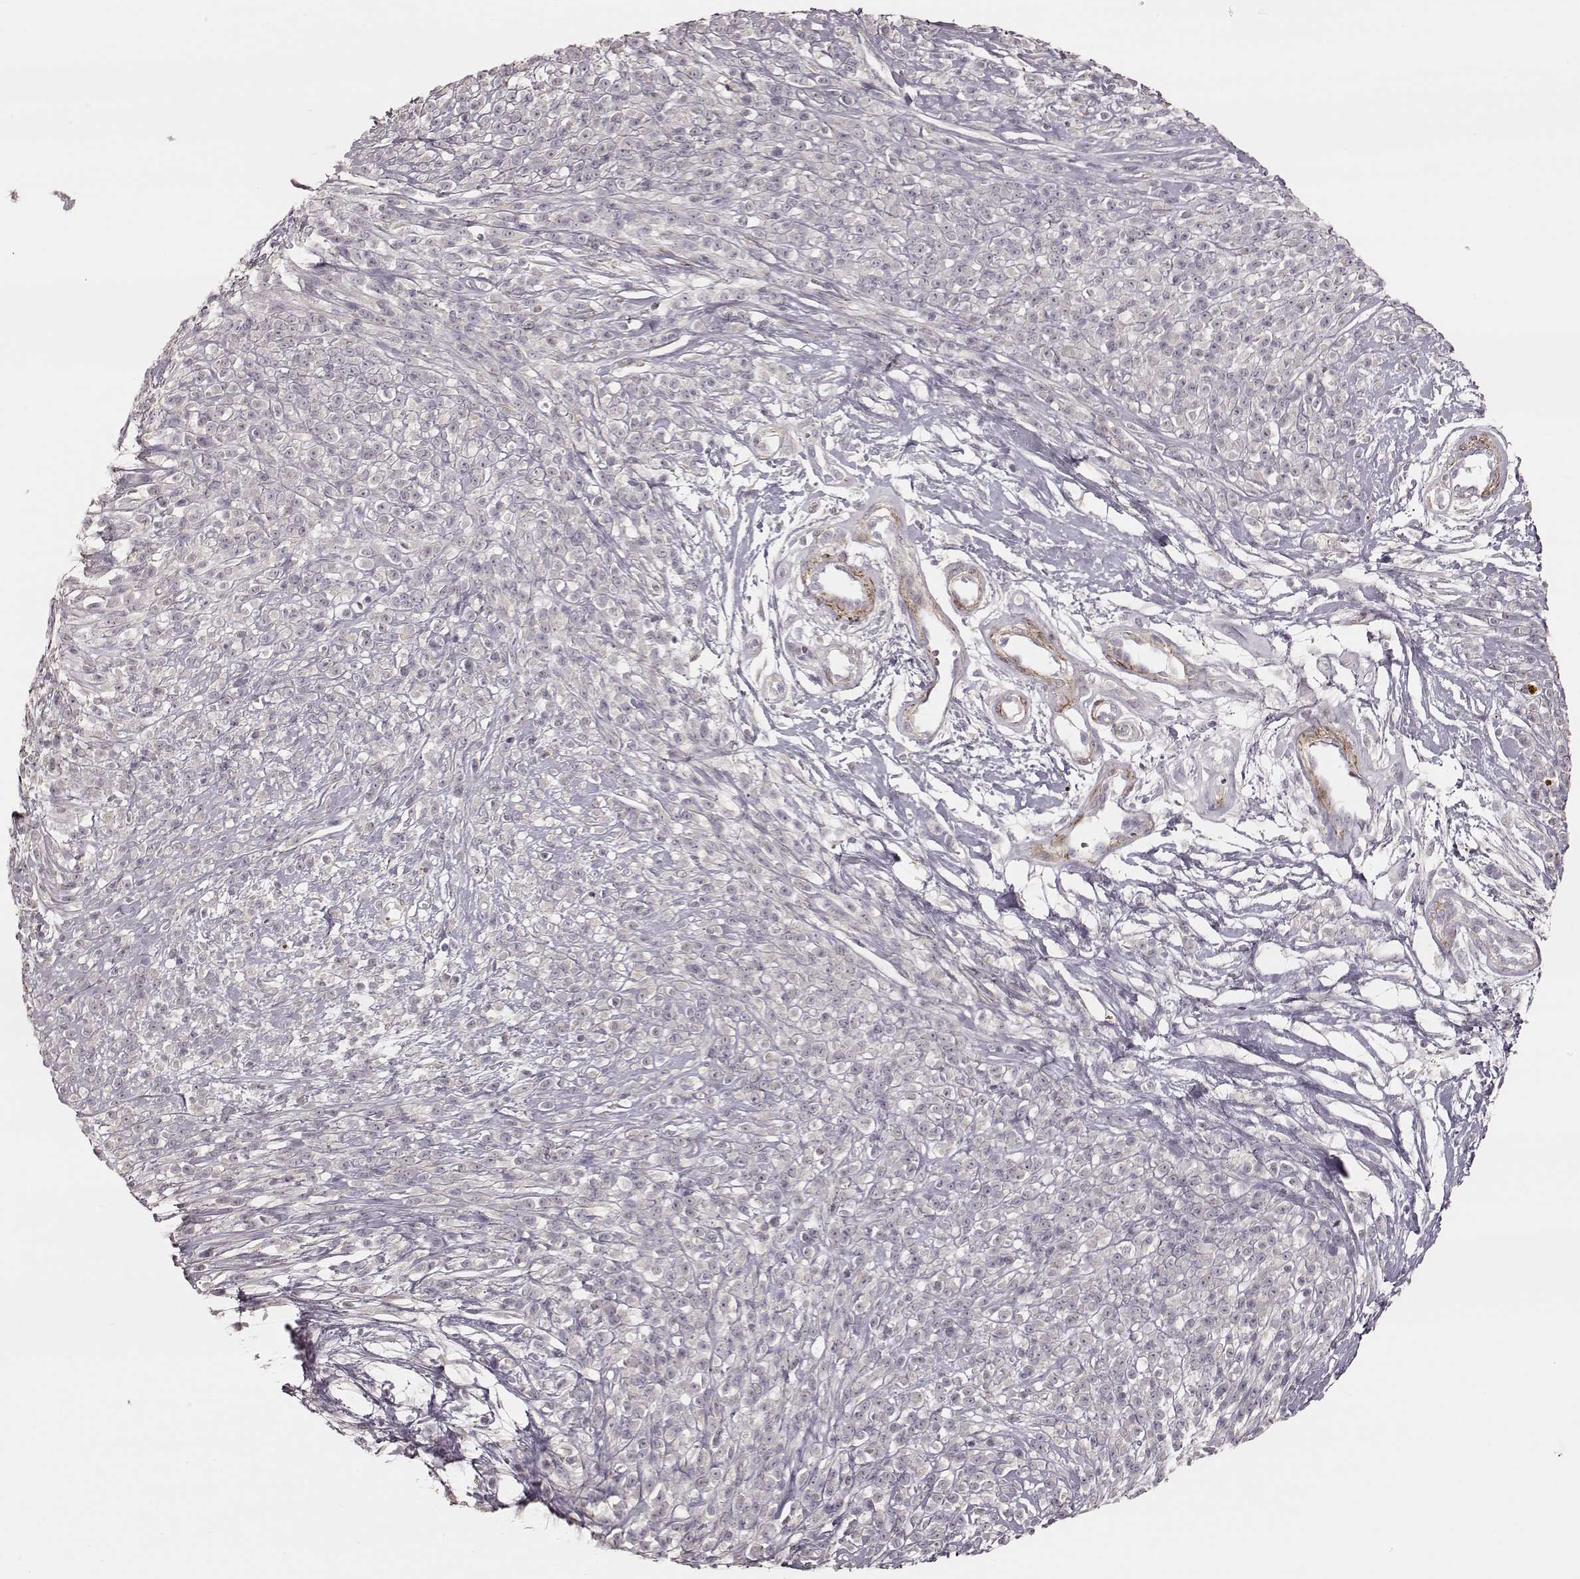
{"staining": {"intensity": "negative", "quantity": "none", "location": "none"}, "tissue": "melanoma", "cell_type": "Tumor cells", "image_type": "cancer", "snomed": [{"axis": "morphology", "description": "Malignant melanoma, NOS"}, {"axis": "topography", "description": "Skin"}, {"axis": "topography", "description": "Skin of trunk"}], "caption": "An image of human melanoma is negative for staining in tumor cells. Nuclei are stained in blue.", "gene": "KCNJ9", "patient": {"sex": "male", "age": 74}}